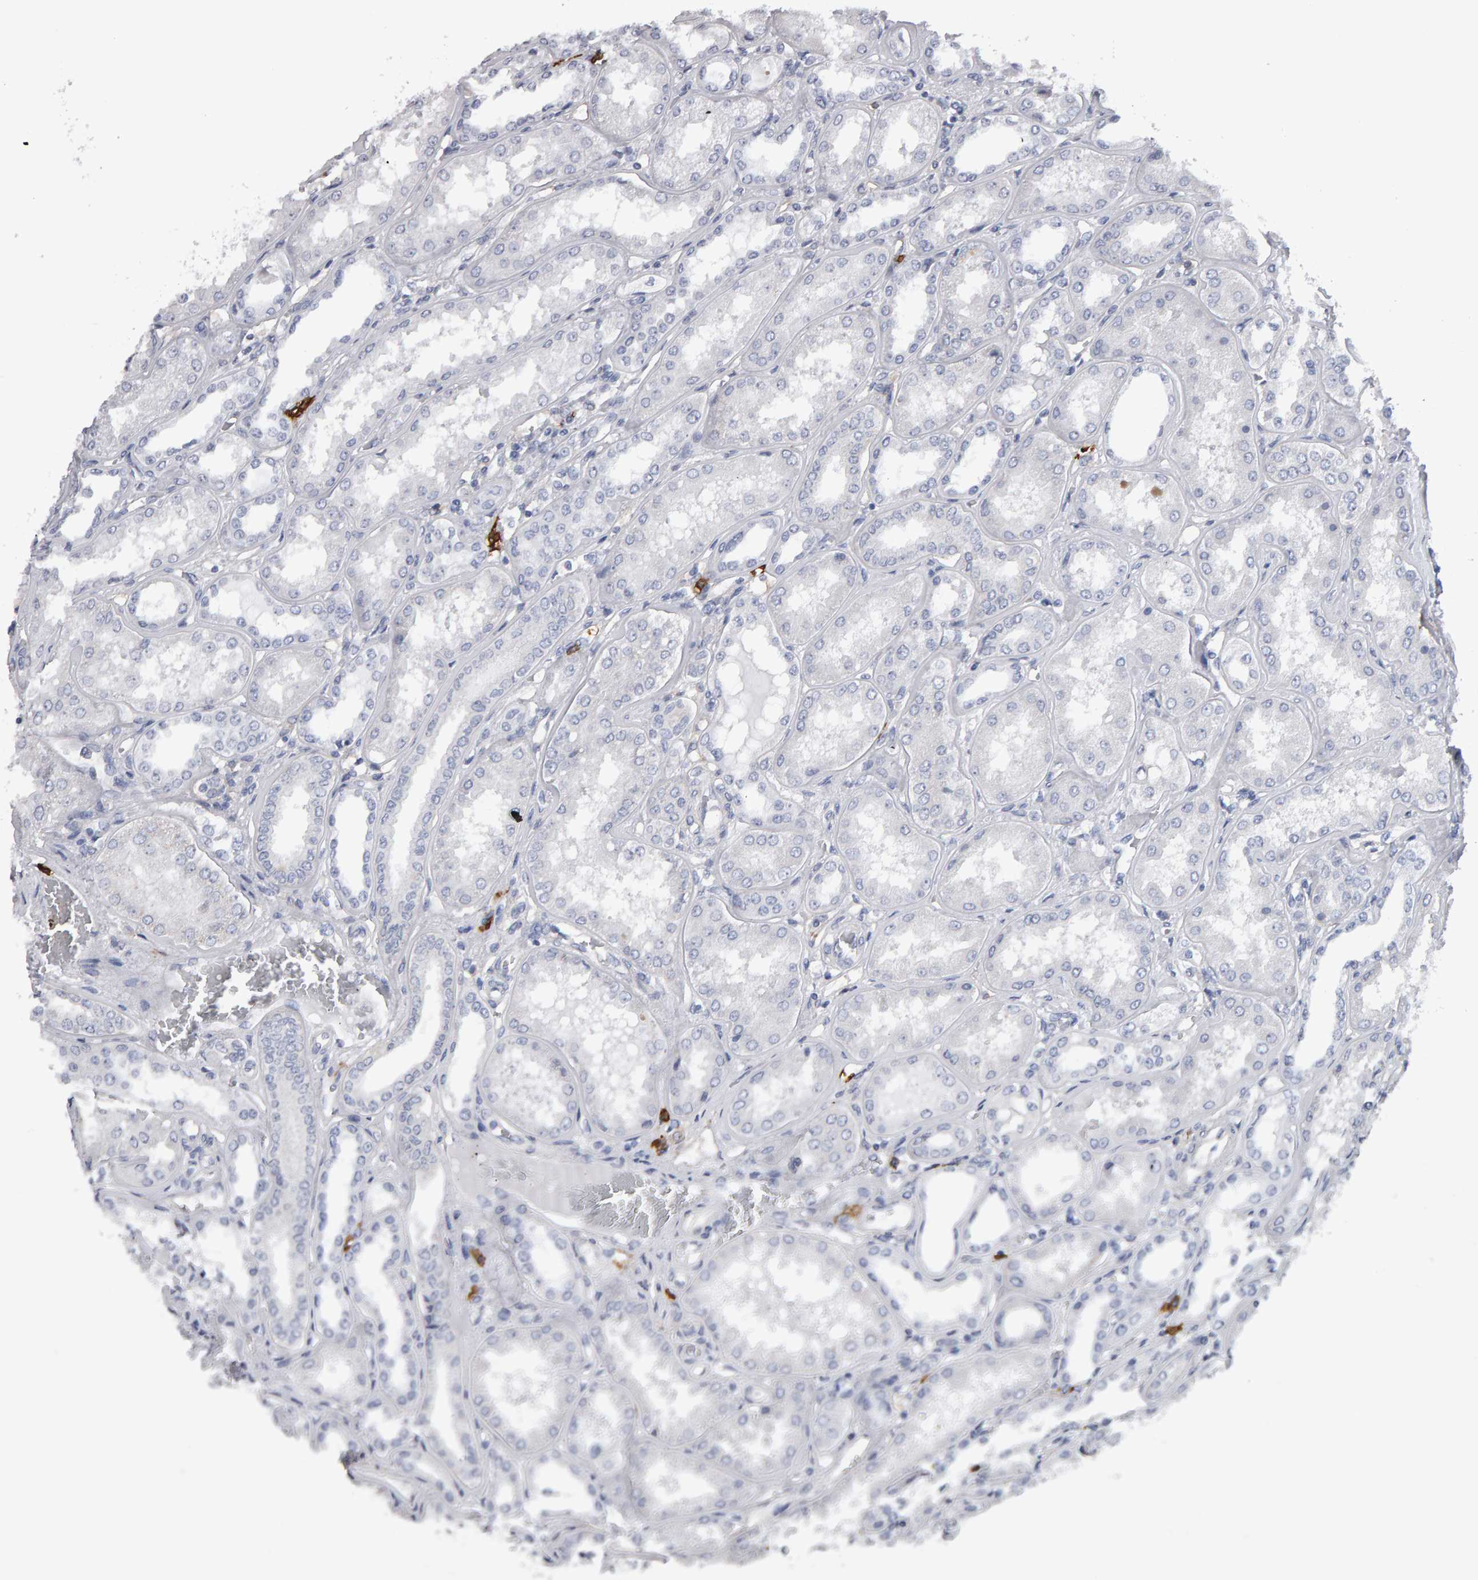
{"staining": {"intensity": "negative", "quantity": "none", "location": "none"}, "tissue": "kidney", "cell_type": "Cells in glomeruli", "image_type": "normal", "snomed": [{"axis": "morphology", "description": "Normal tissue, NOS"}, {"axis": "topography", "description": "Kidney"}], "caption": "DAB (3,3'-diaminobenzidine) immunohistochemical staining of unremarkable human kidney displays no significant staining in cells in glomeruli. Brightfield microscopy of immunohistochemistry (IHC) stained with DAB (brown) and hematoxylin (blue), captured at high magnification.", "gene": "CD38", "patient": {"sex": "female", "age": 56}}